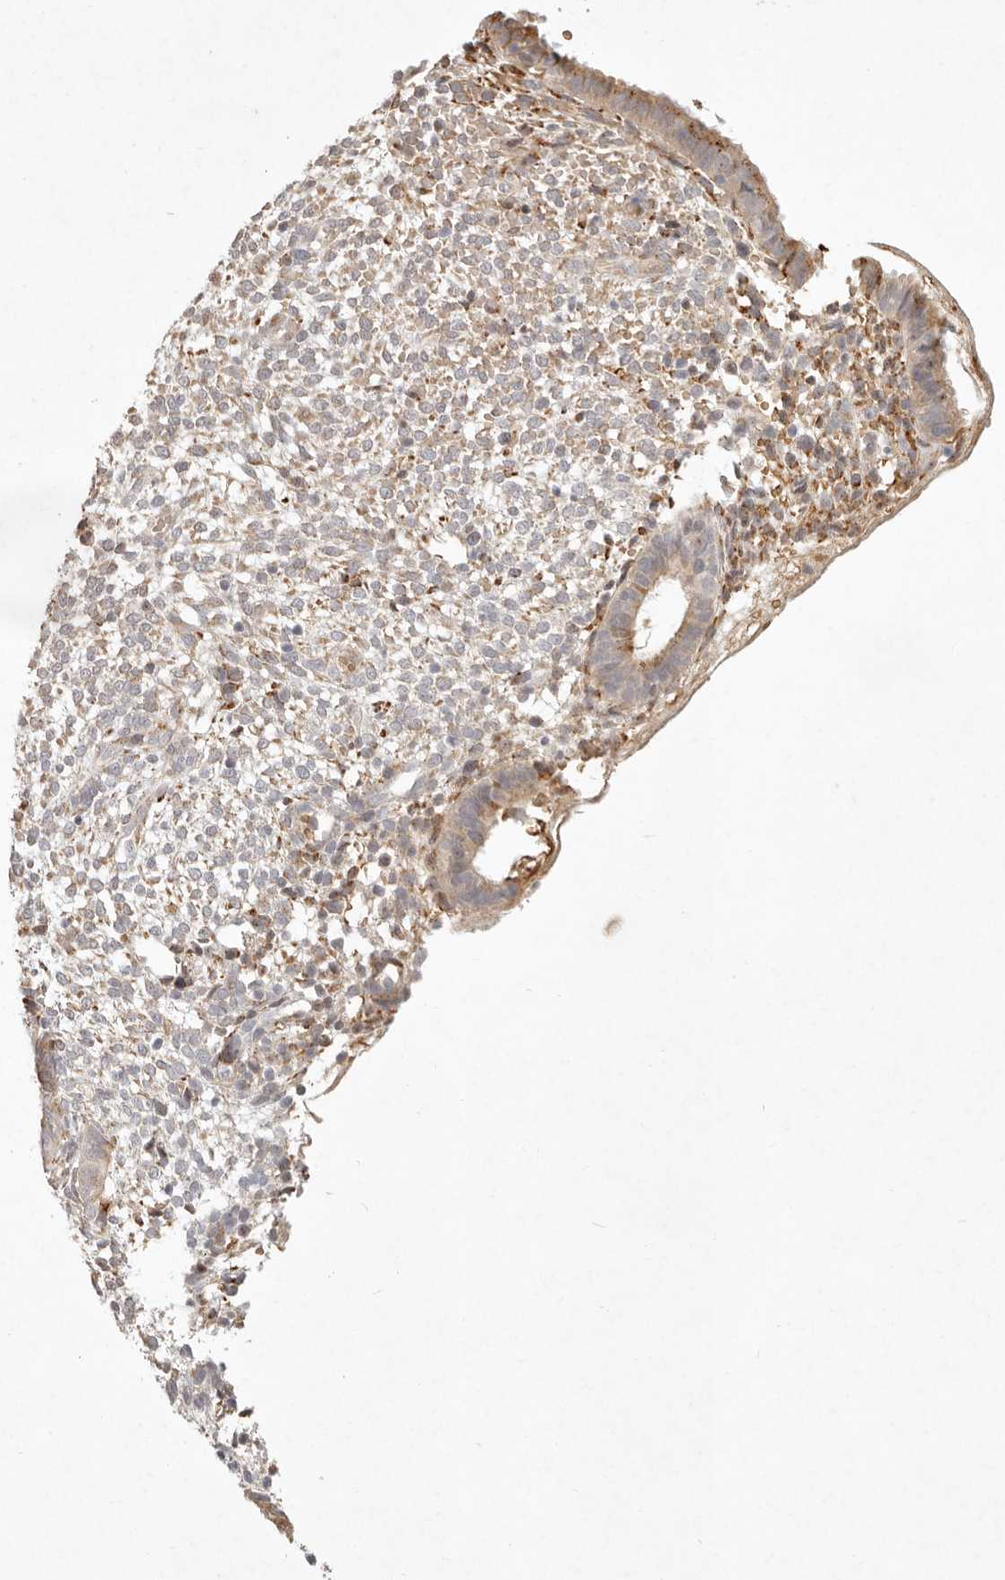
{"staining": {"intensity": "weak", "quantity": "25%-75%", "location": "cytoplasmic/membranous"}, "tissue": "endometrium", "cell_type": "Cells in endometrial stroma", "image_type": "normal", "snomed": [{"axis": "morphology", "description": "Normal tissue, NOS"}, {"axis": "topography", "description": "Endometrium"}], "caption": "Immunohistochemical staining of benign human endometrium reveals weak cytoplasmic/membranous protein expression in about 25%-75% of cells in endometrial stroma. The protein is stained brown, and the nuclei are stained in blue (DAB (3,3'-diaminobenzidine) IHC with brightfield microscopy, high magnification).", "gene": "C1orf127", "patient": {"sex": "female", "age": 46}}